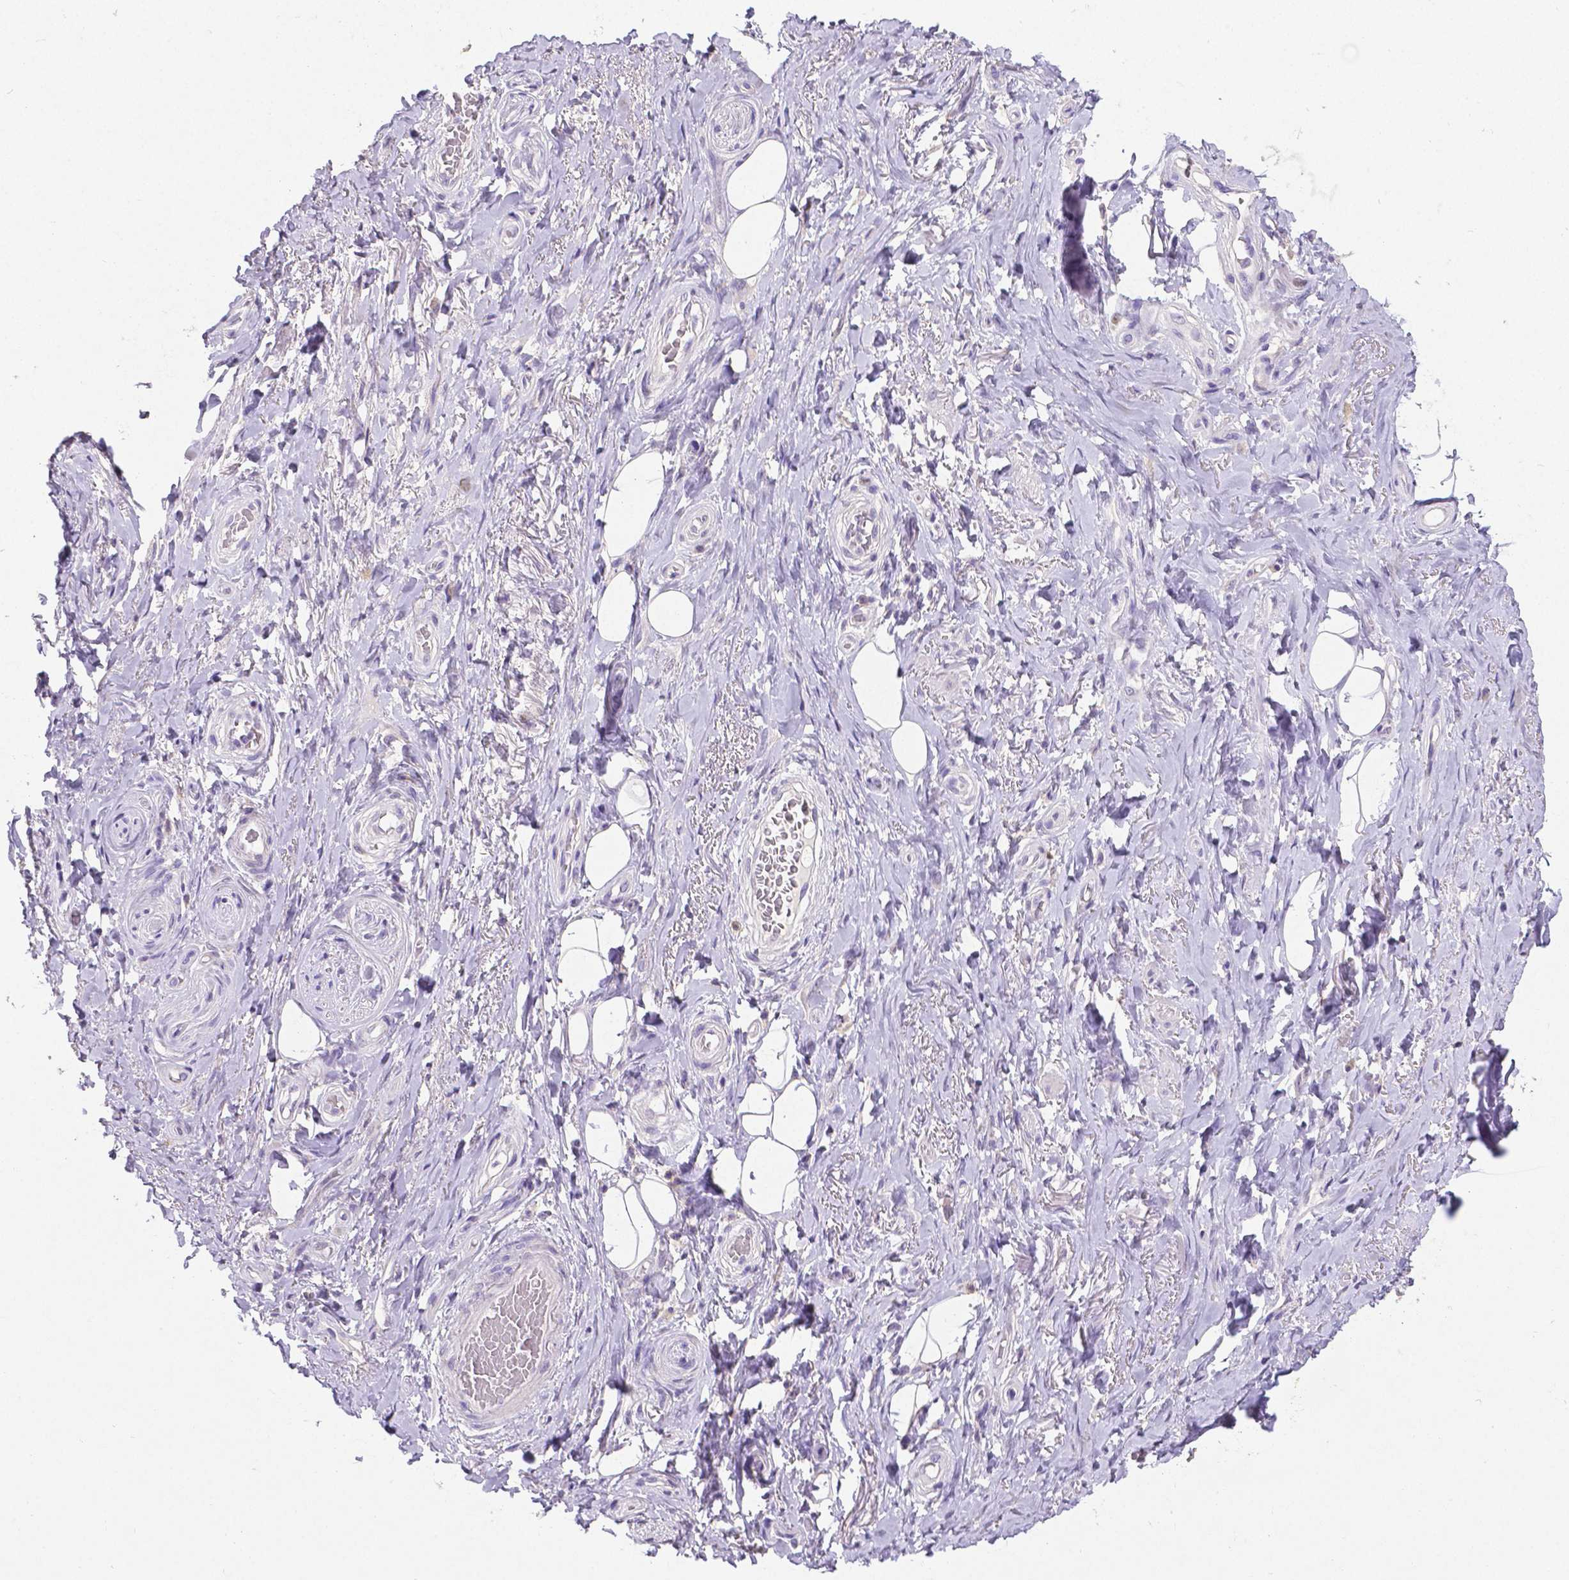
{"staining": {"intensity": "negative", "quantity": "none", "location": "none"}, "tissue": "adipose tissue", "cell_type": "Adipocytes", "image_type": "normal", "snomed": [{"axis": "morphology", "description": "Normal tissue, NOS"}, {"axis": "topography", "description": "Anal"}, {"axis": "topography", "description": "Peripheral nerve tissue"}], "caption": "Histopathology image shows no protein positivity in adipocytes of unremarkable adipose tissue. The staining is performed using DAB brown chromogen with nuclei counter-stained in using hematoxylin.", "gene": "CD4", "patient": {"sex": "male", "age": 53}}